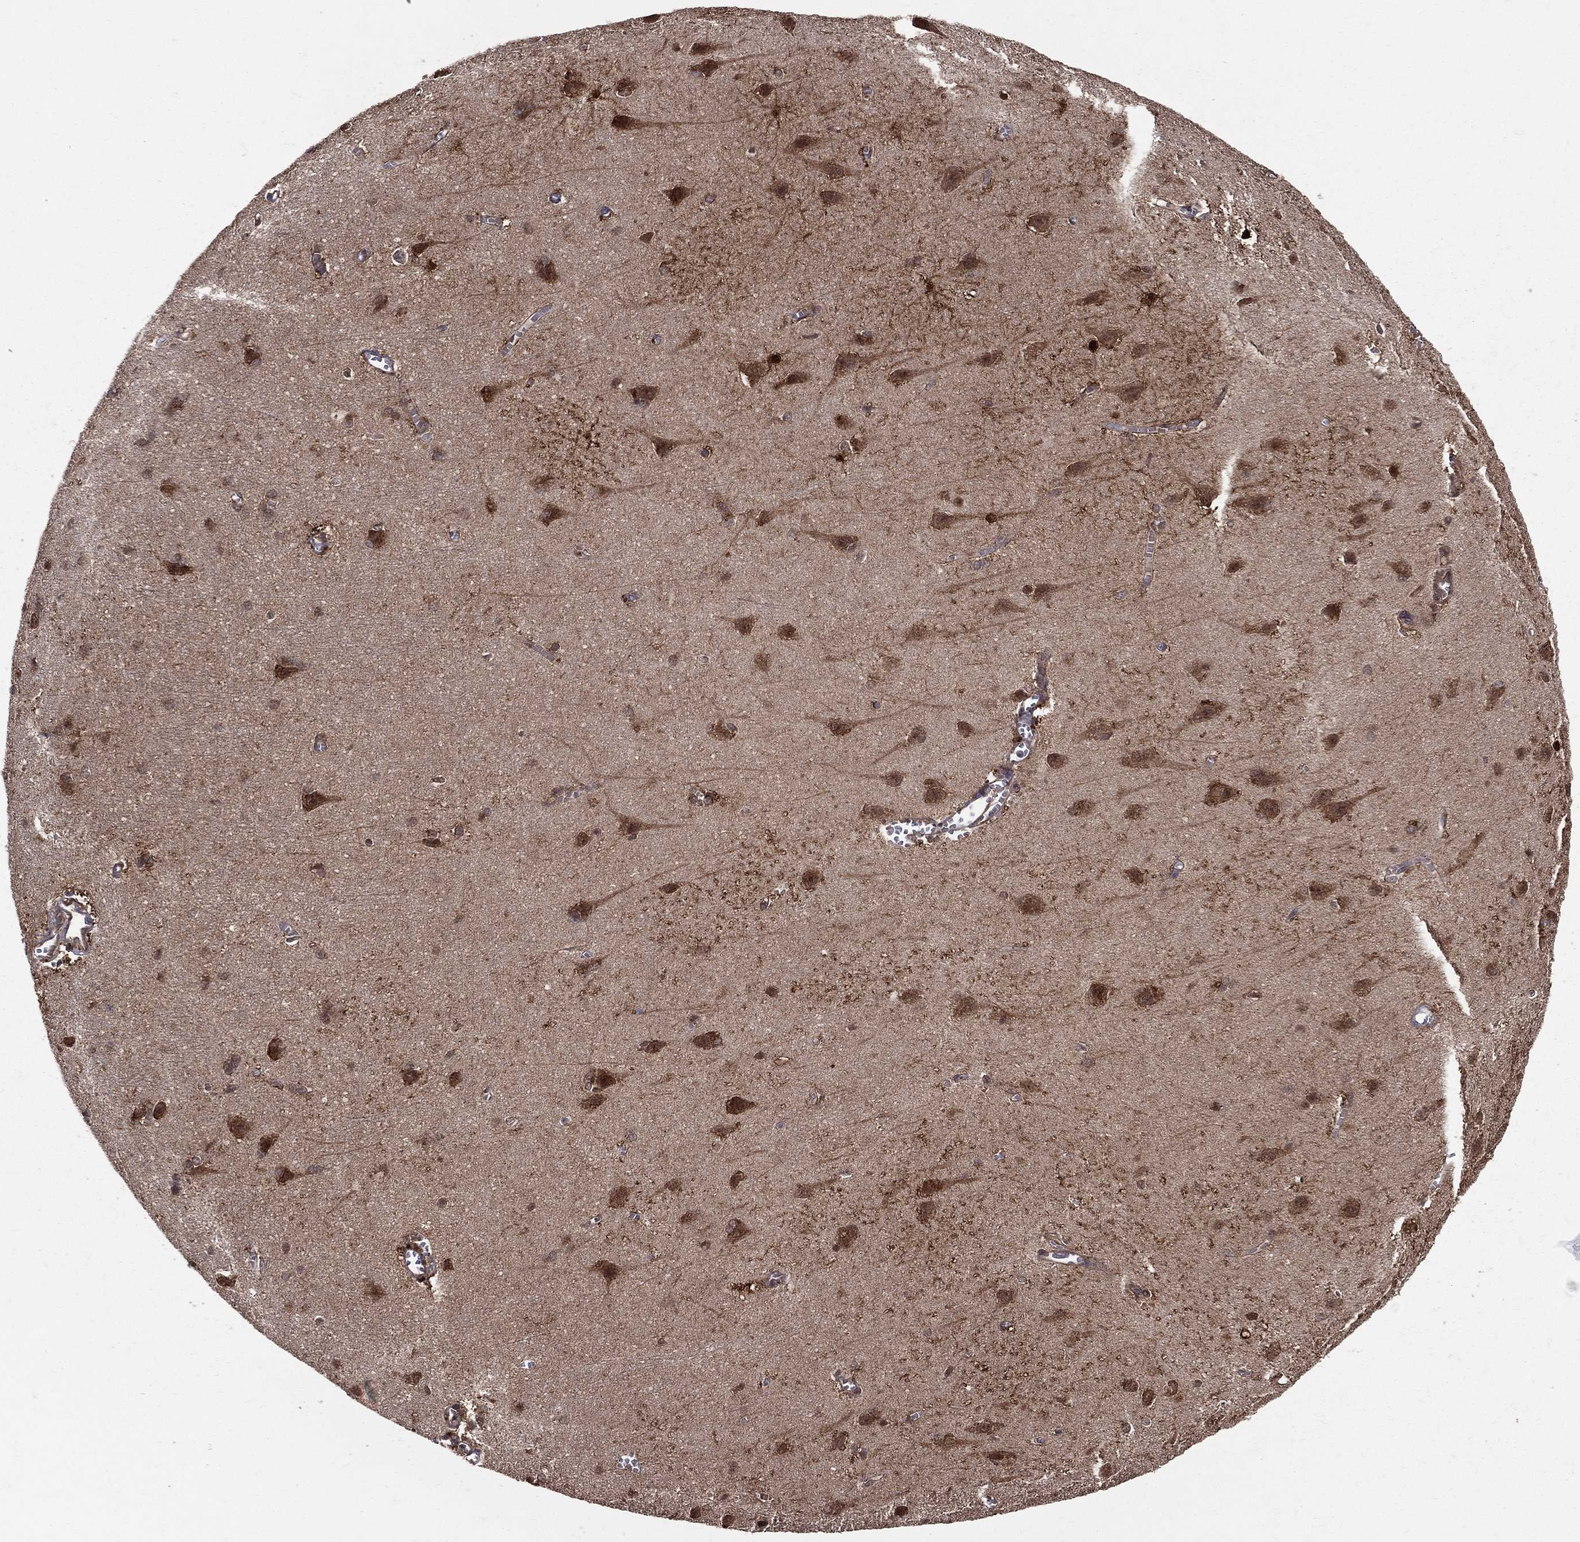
{"staining": {"intensity": "strong", "quantity": "<25%", "location": "cytoplasmic/membranous"}, "tissue": "cerebral cortex", "cell_type": "Endothelial cells", "image_type": "normal", "snomed": [{"axis": "morphology", "description": "Normal tissue, NOS"}, {"axis": "topography", "description": "Cerebral cortex"}], "caption": "This is a photomicrograph of IHC staining of benign cerebral cortex, which shows strong staining in the cytoplasmic/membranous of endothelial cells.", "gene": "ENO1", "patient": {"sex": "male", "age": 37}}